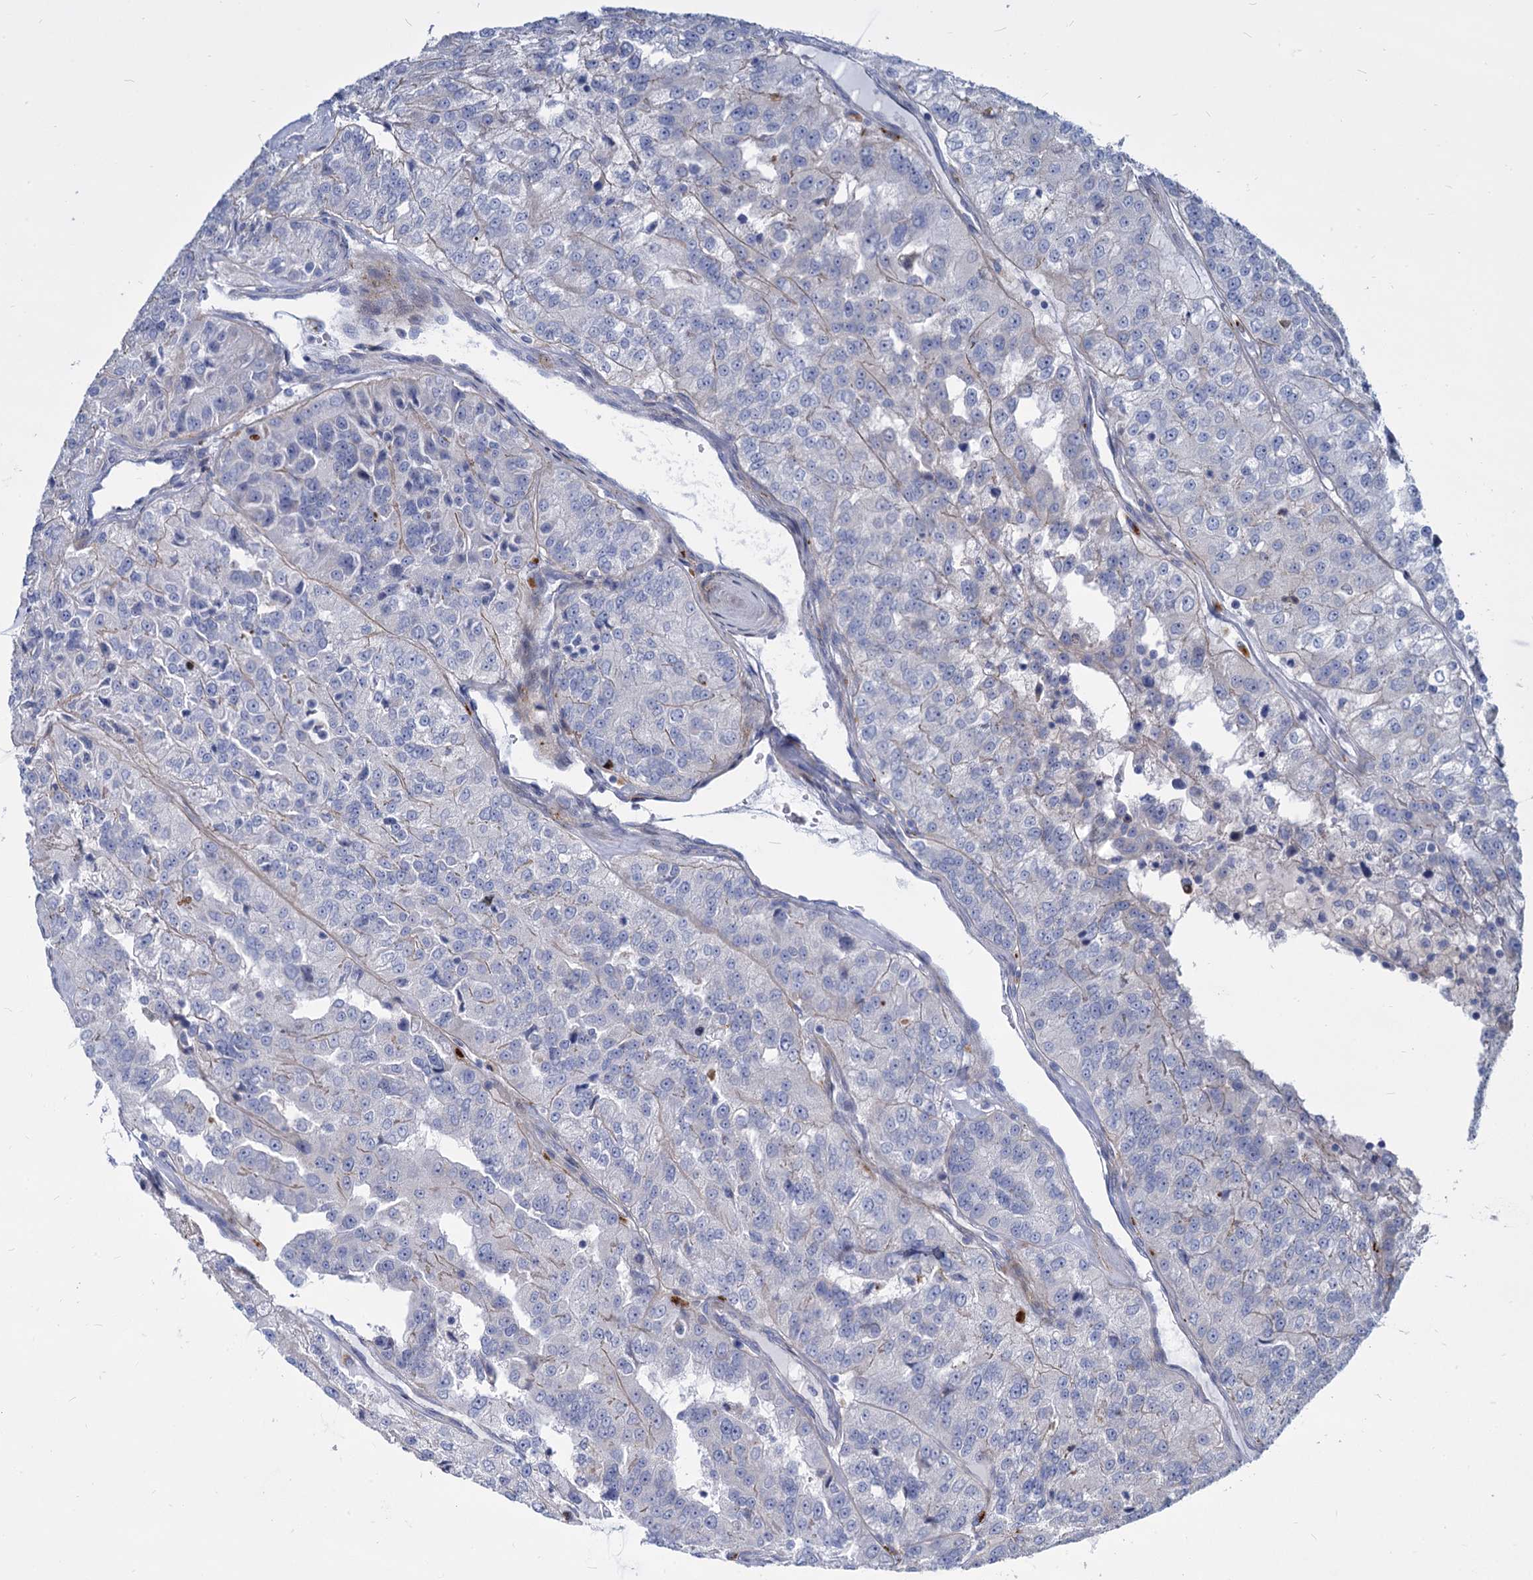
{"staining": {"intensity": "negative", "quantity": "none", "location": "none"}, "tissue": "renal cancer", "cell_type": "Tumor cells", "image_type": "cancer", "snomed": [{"axis": "morphology", "description": "Adenocarcinoma, NOS"}, {"axis": "topography", "description": "Kidney"}], "caption": "High magnification brightfield microscopy of adenocarcinoma (renal) stained with DAB (3,3'-diaminobenzidine) (brown) and counterstained with hematoxylin (blue): tumor cells show no significant expression.", "gene": "TRIM77", "patient": {"sex": "female", "age": 63}}